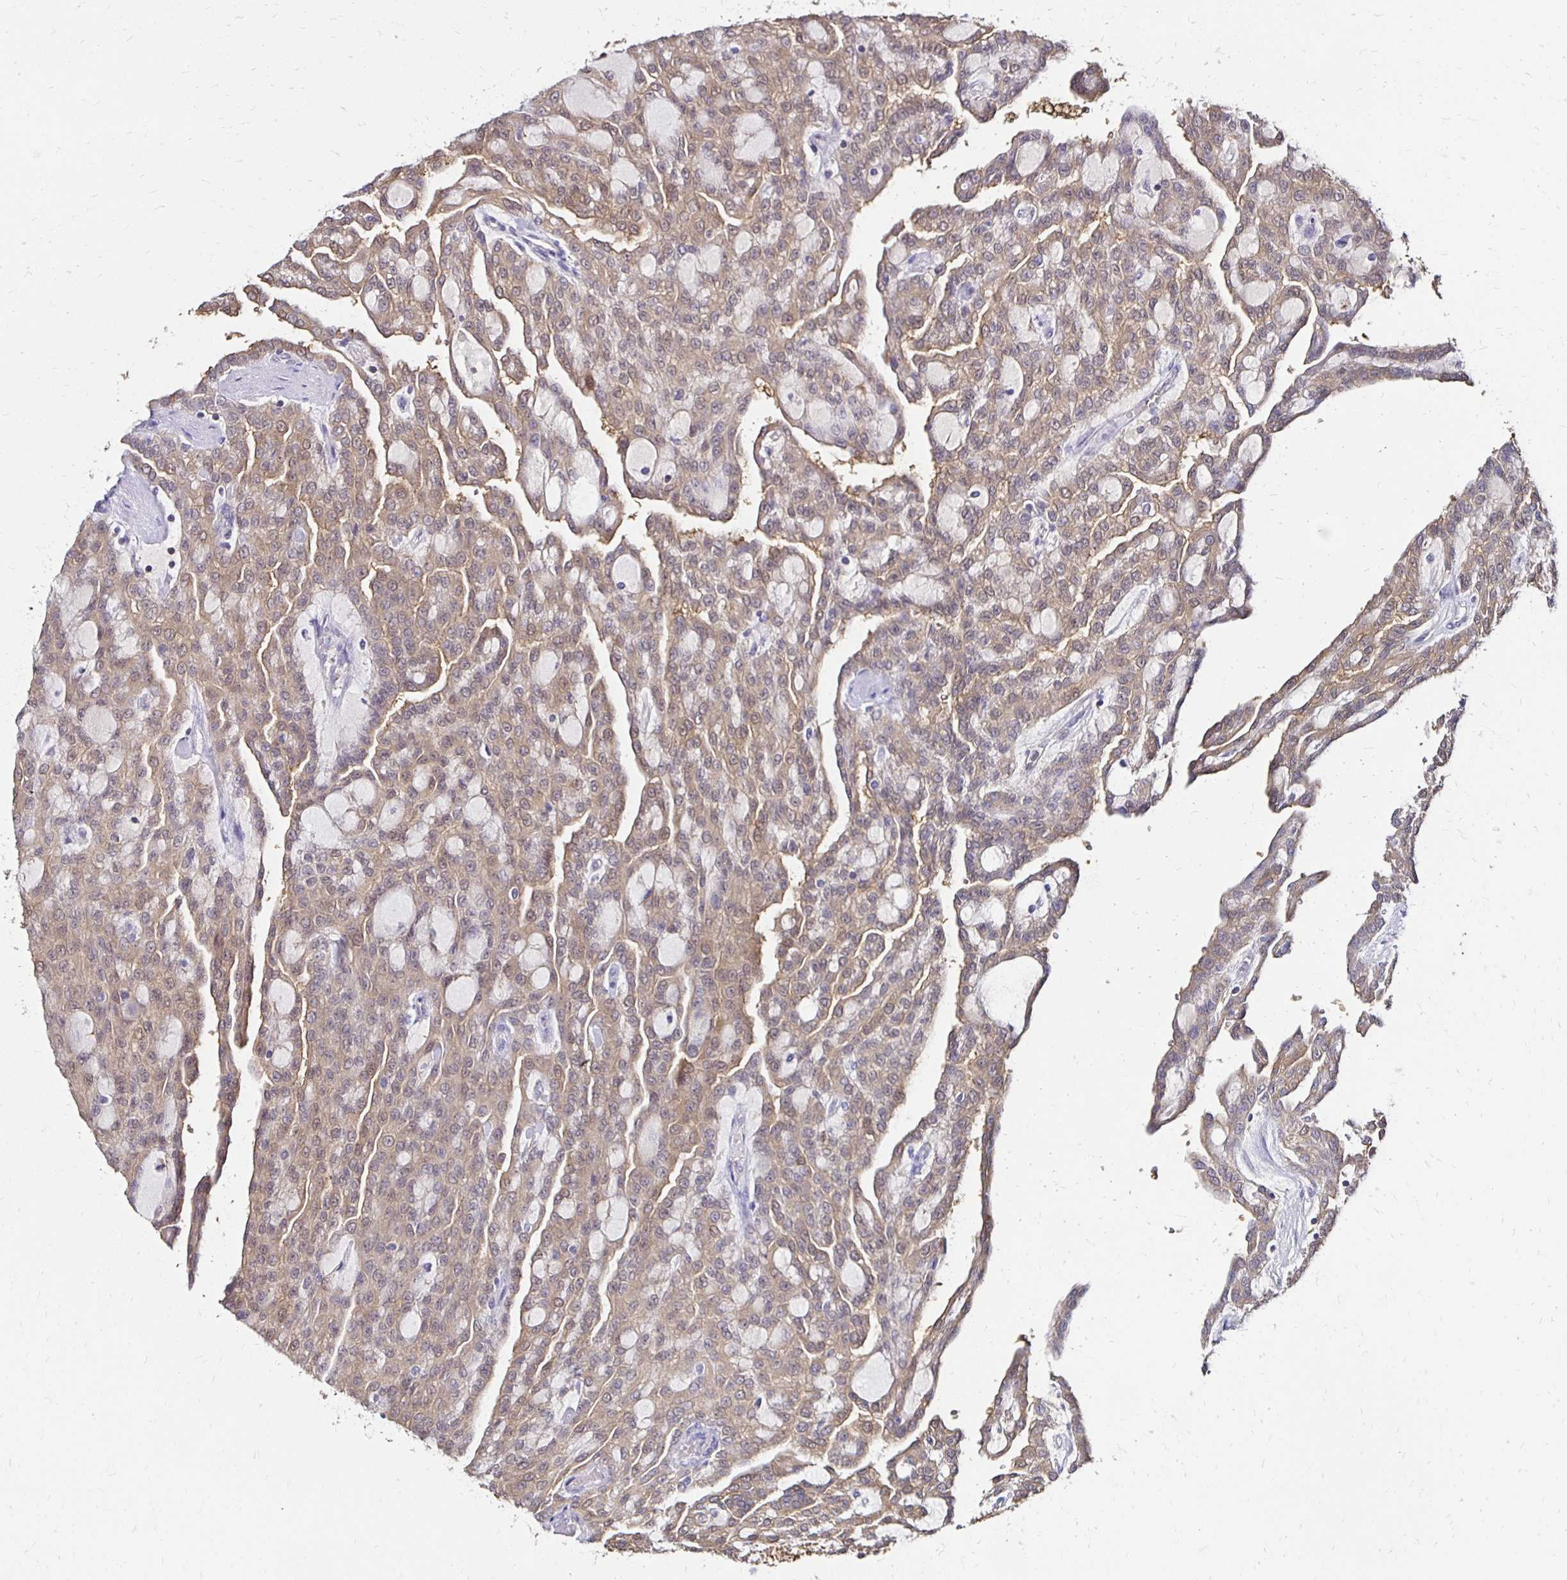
{"staining": {"intensity": "weak", "quantity": "25%-75%", "location": "cytoplasmic/membranous,nuclear"}, "tissue": "renal cancer", "cell_type": "Tumor cells", "image_type": "cancer", "snomed": [{"axis": "morphology", "description": "Adenocarcinoma, NOS"}, {"axis": "topography", "description": "Kidney"}], "caption": "Immunohistochemistry (IHC) staining of renal adenocarcinoma, which shows low levels of weak cytoplasmic/membranous and nuclear staining in approximately 25%-75% of tumor cells indicating weak cytoplasmic/membranous and nuclear protein positivity. The staining was performed using DAB (3,3'-diaminobenzidine) (brown) for protein detection and nuclei were counterstained in hematoxylin (blue).", "gene": "TXN", "patient": {"sex": "male", "age": 63}}